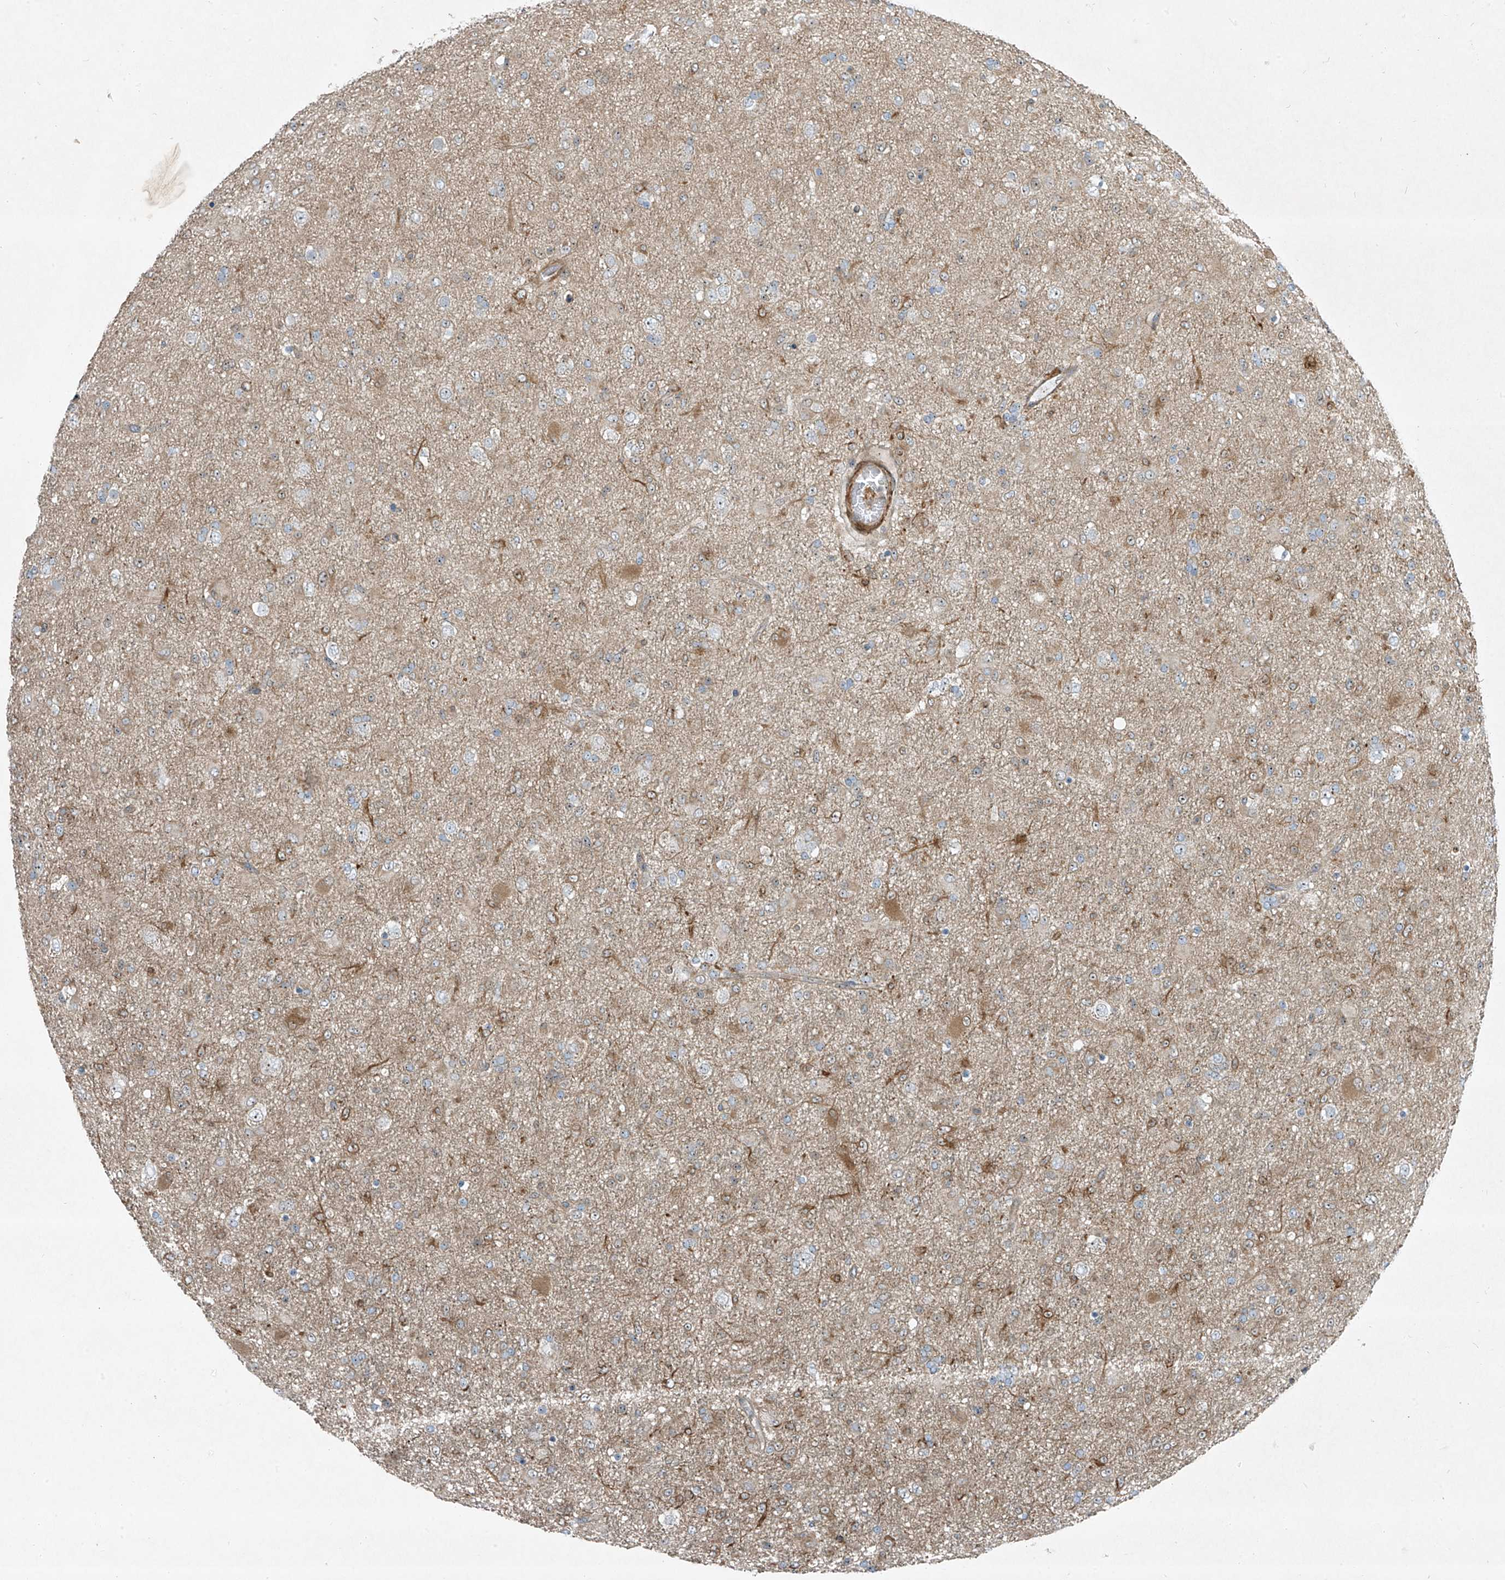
{"staining": {"intensity": "moderate", "quantity": "<25%", "location": "cytoplasmic/membranous"}, "tissue": "glioma", "cell_type": "Tumor cells", "image_type": "cancer", "snomed": [{"axis": "morphology", "description": "Glioma, malignant, Low grade"}, {"axis": "topography", "description": "Brain"}], "caption": "IHC image of neoplastic tissue: malignant low-grade glioma stained using immunohistochemistry shows low levels of moderate protein expression localized specifically in the cytoplasmic/membranous of tumor cells, appearing as a cytoplasmic/membranous brown color.", "gene": "PPCS", "patient": {"sex": "male", "age": 65}}